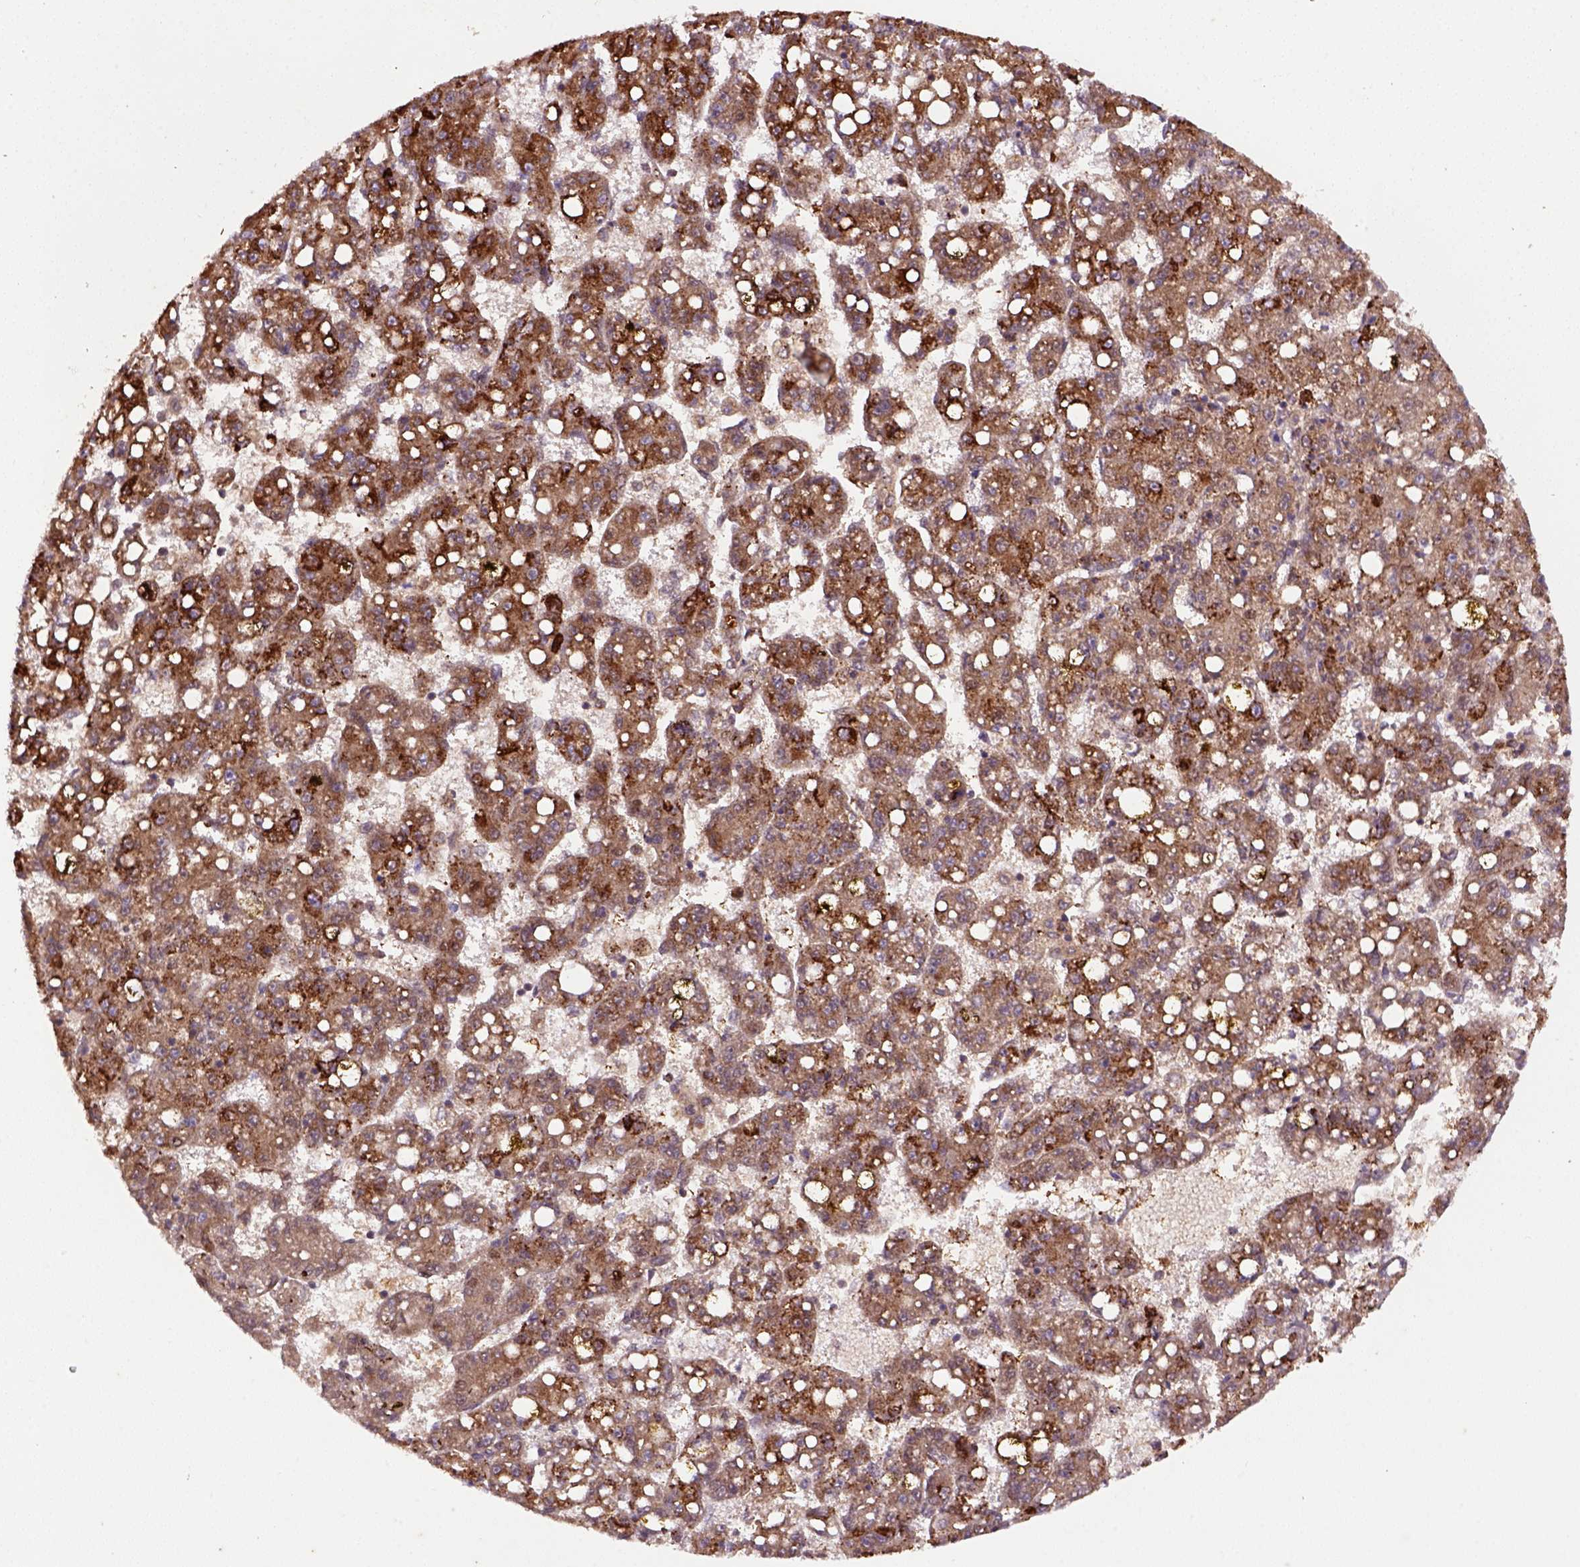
{"staining": {"intensity": "moderate", "quantity": ">75%", "location": "cytoplasmic/membranous"}, "tissue": "liver cancer", "cell_type": "Tumor cells", "image_type": "cancer", "snomed": [{"axis": "morphology", "description": "Carcinoma, Hepatocellular, NOS"}, {"axis": "topography", "description": "Liver"}], "caption": "Hepatocellular carcinoma (liver) stained with DAB (3,3'-diaminobenzidine) immunohistochemistry reveals medium levels of moderate cytoplasmic/membranous positivity in approximately >75% of tumor cells. (DAB (3,3'-diaminobenzidine) IHC with brightfield microscopy, high magnification).", "gene": "FZD7", "patient": {"sex": "female", "age": 65}}